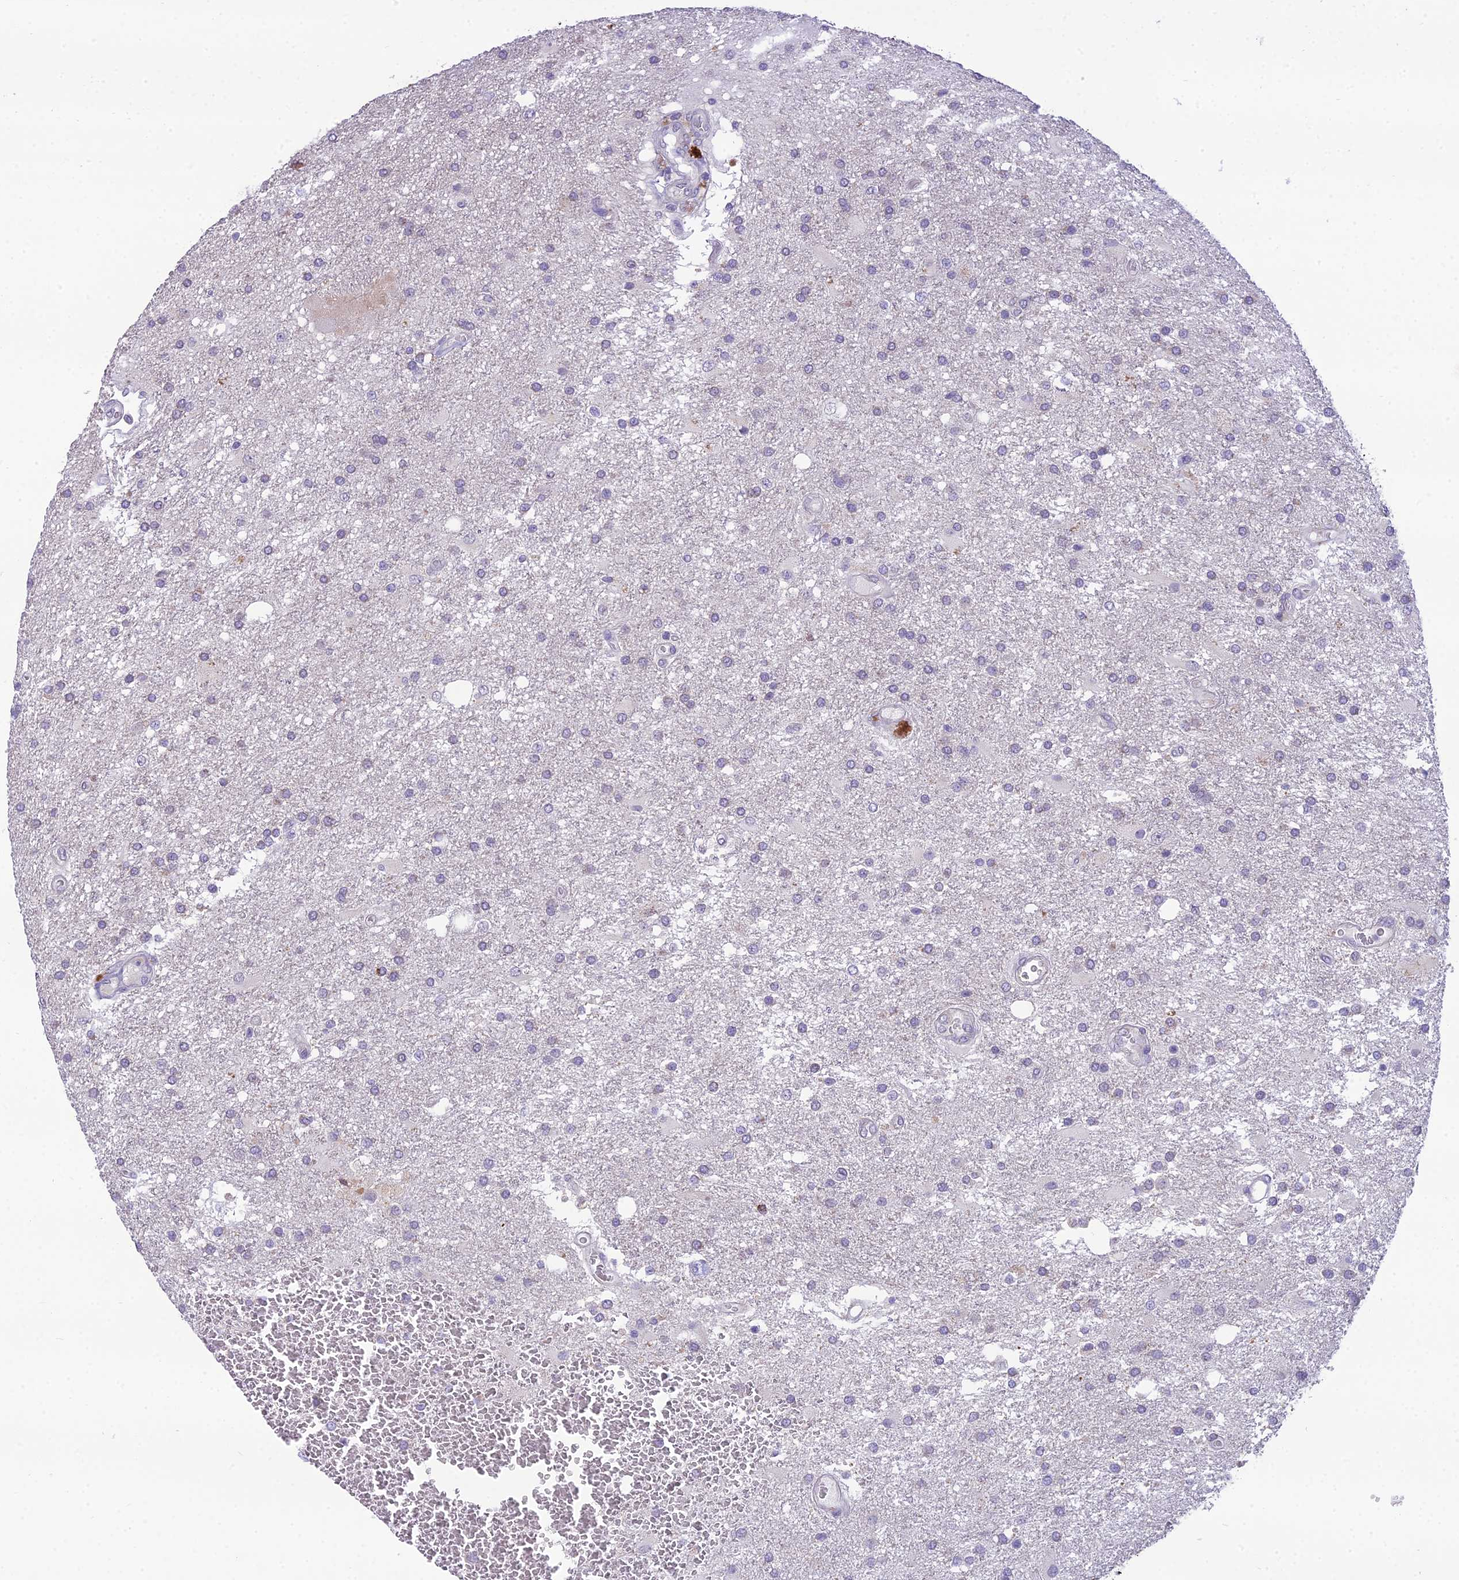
{"staining": {"intensity": "negative", "quantity": "none", "location": "none"}, "tissue": "glioma", "cell_type": "Tumor cells", "image_type": "cancer", "snomed": [{"axis": "morphology", "description": "Glioma, malignant, Low grade"}, {"axis": "topography", "description": "Brain"}], "caption": "There is no significant expression in tumor cells of glioma.", "gene": "MIIP", "patient": {"sex": "male", "age": 66}}